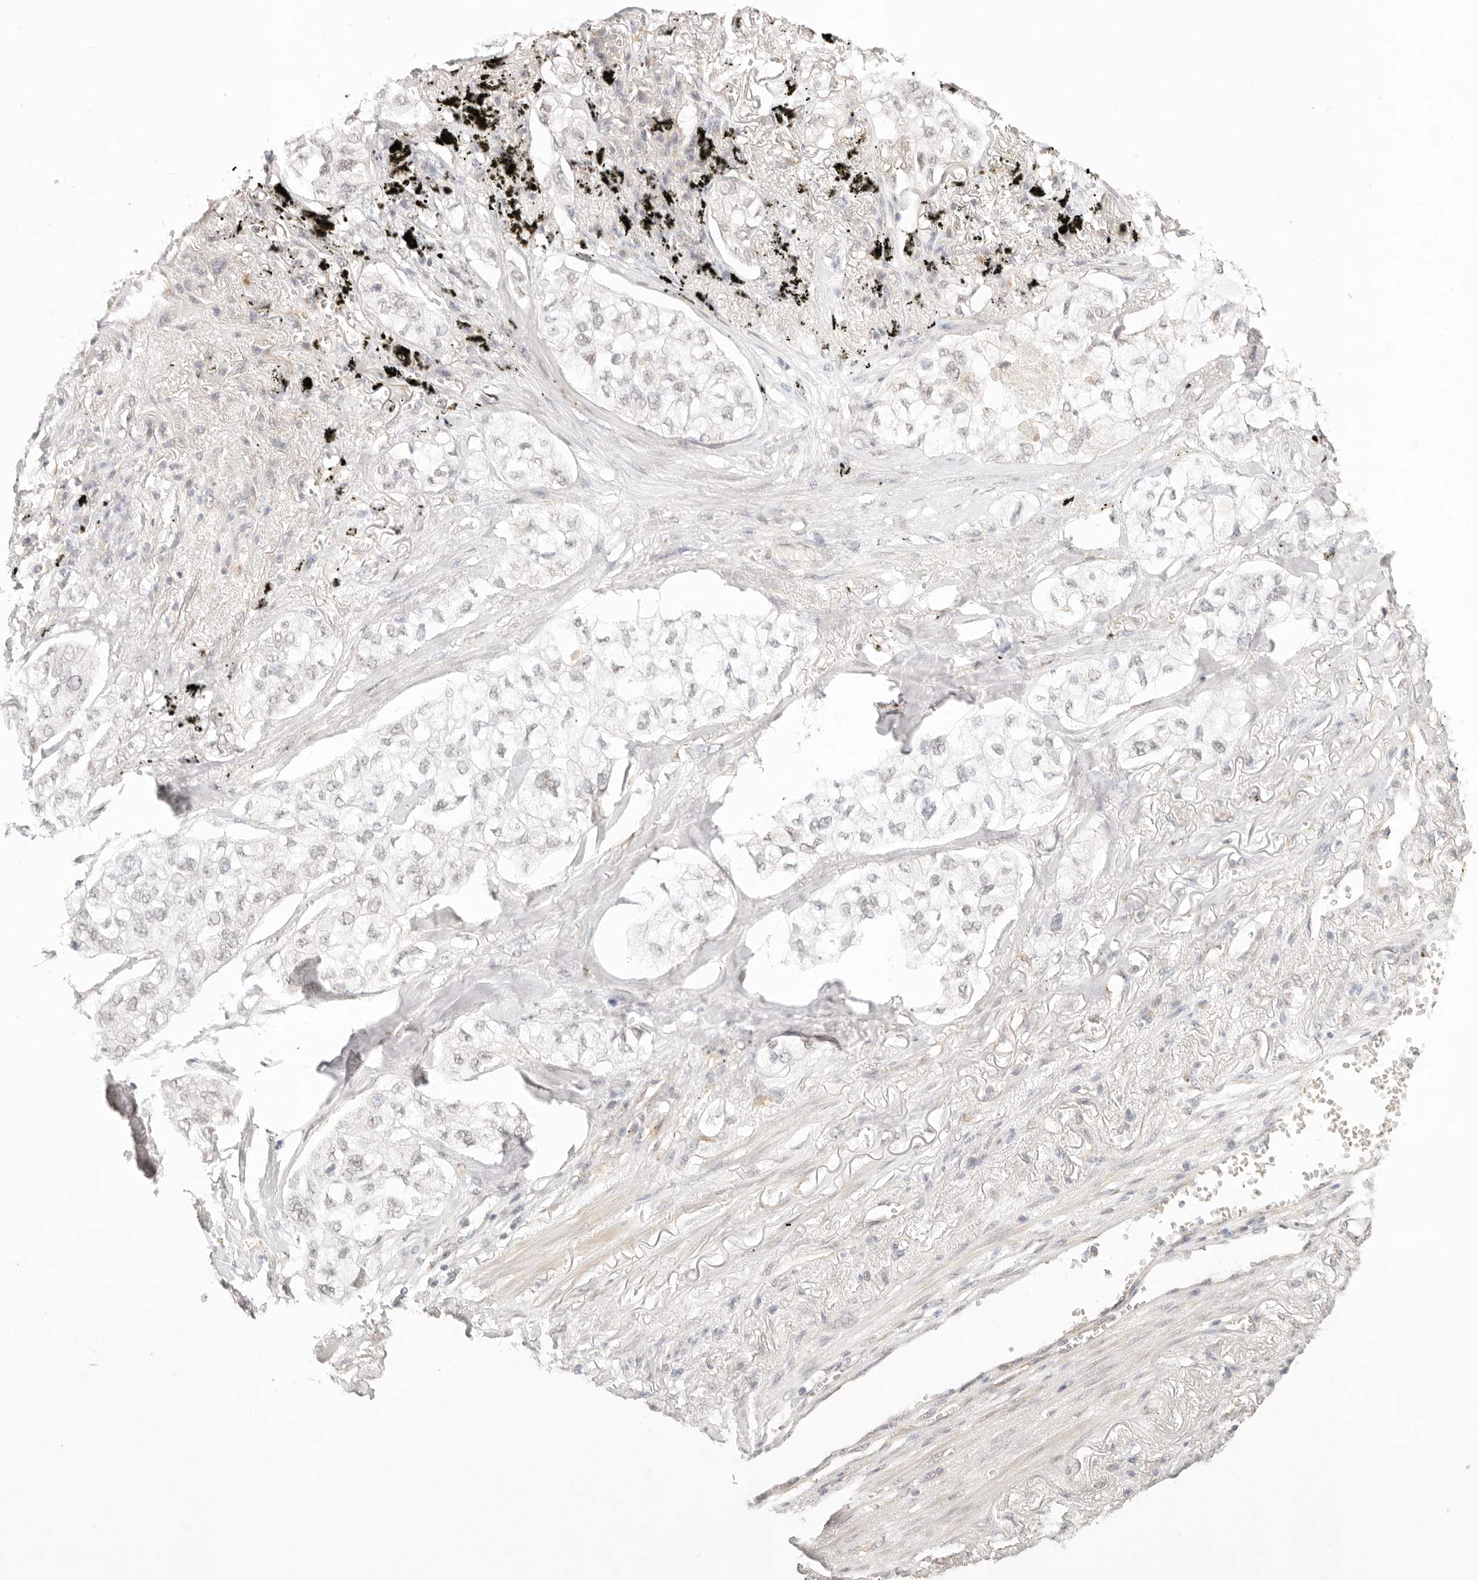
{"staining": {"intensity": "negative", "quantity": "none", "location": "none"}, "tissue": "lung cancer", "cell_type": "Tumor cells", "image_type": "cancer", "snomed": [{"axis": "morphology", "description": "Adenocarcinoma, NOS"}, {"axis": "topography", "description": "Lung"}], "caption": "Immunohistochemistry micrograph of neoplastic tissue: human adenocarcinoma (lung) stained with DAB exhibits no significant protein staining in tumor cells.", "gene": "GPR156", "patient": {"sex": "male", "age": 65}}